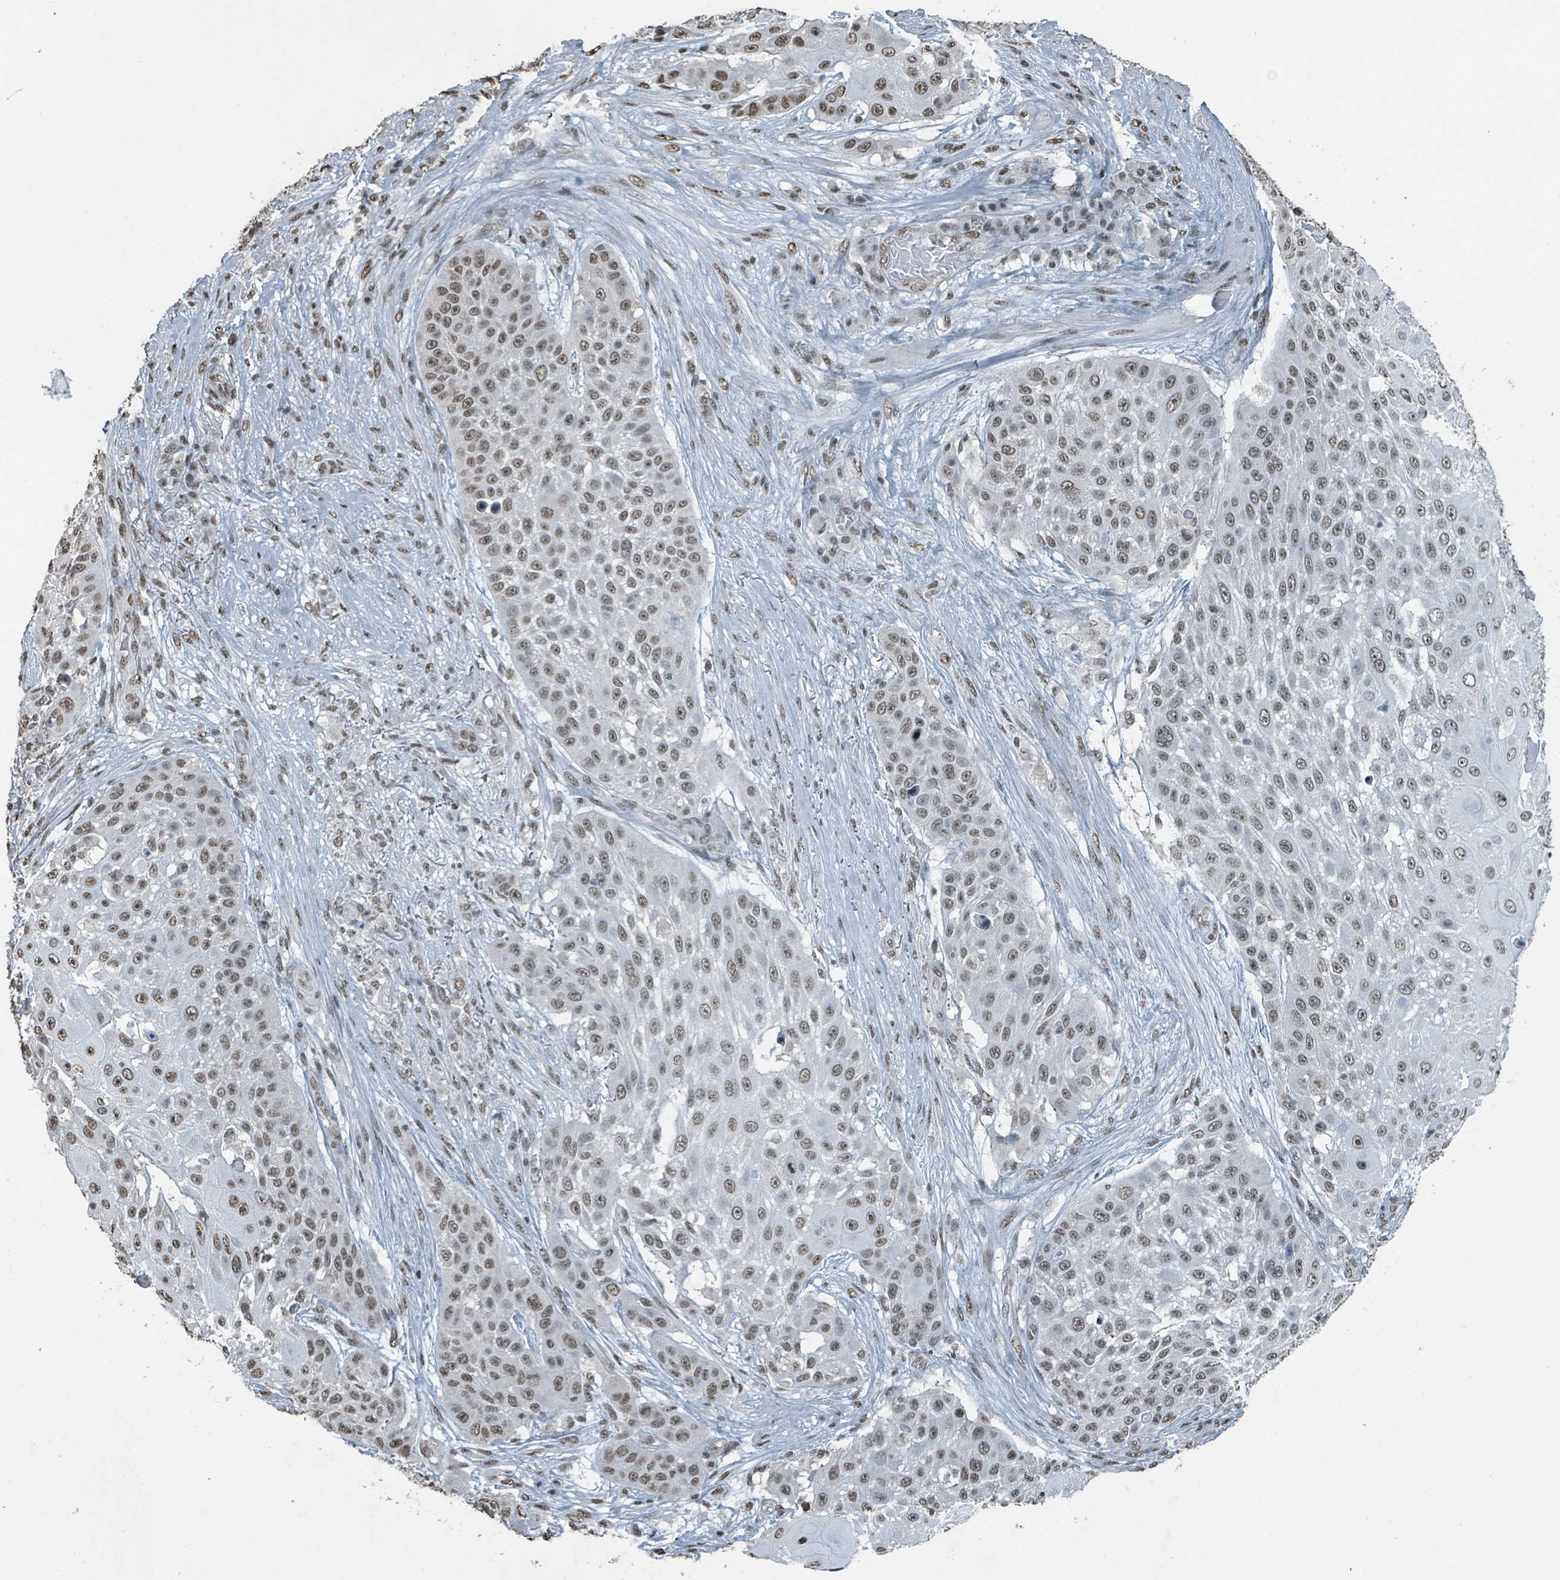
{"staining": {"intensity": "moderate", "quantity": ">75%", "location": "nuclear"}, "tissue": "skin cancer", "cell_type": "Tumor cells", "image_type": "cancer", "snomed": [{"axis": "morphology", "description": "Squamous cell carcinoma, NOS"}, {"axis": "topography", "description": "Skin"}], "caption": "A medium amount of moderate nuclear staining is identified in approximately >75% of tumor cells in skin cancer (squamous cell carcinoma) tissue.", "gene": "PHIP", "patient": {"sex": "female", "age": 86}}